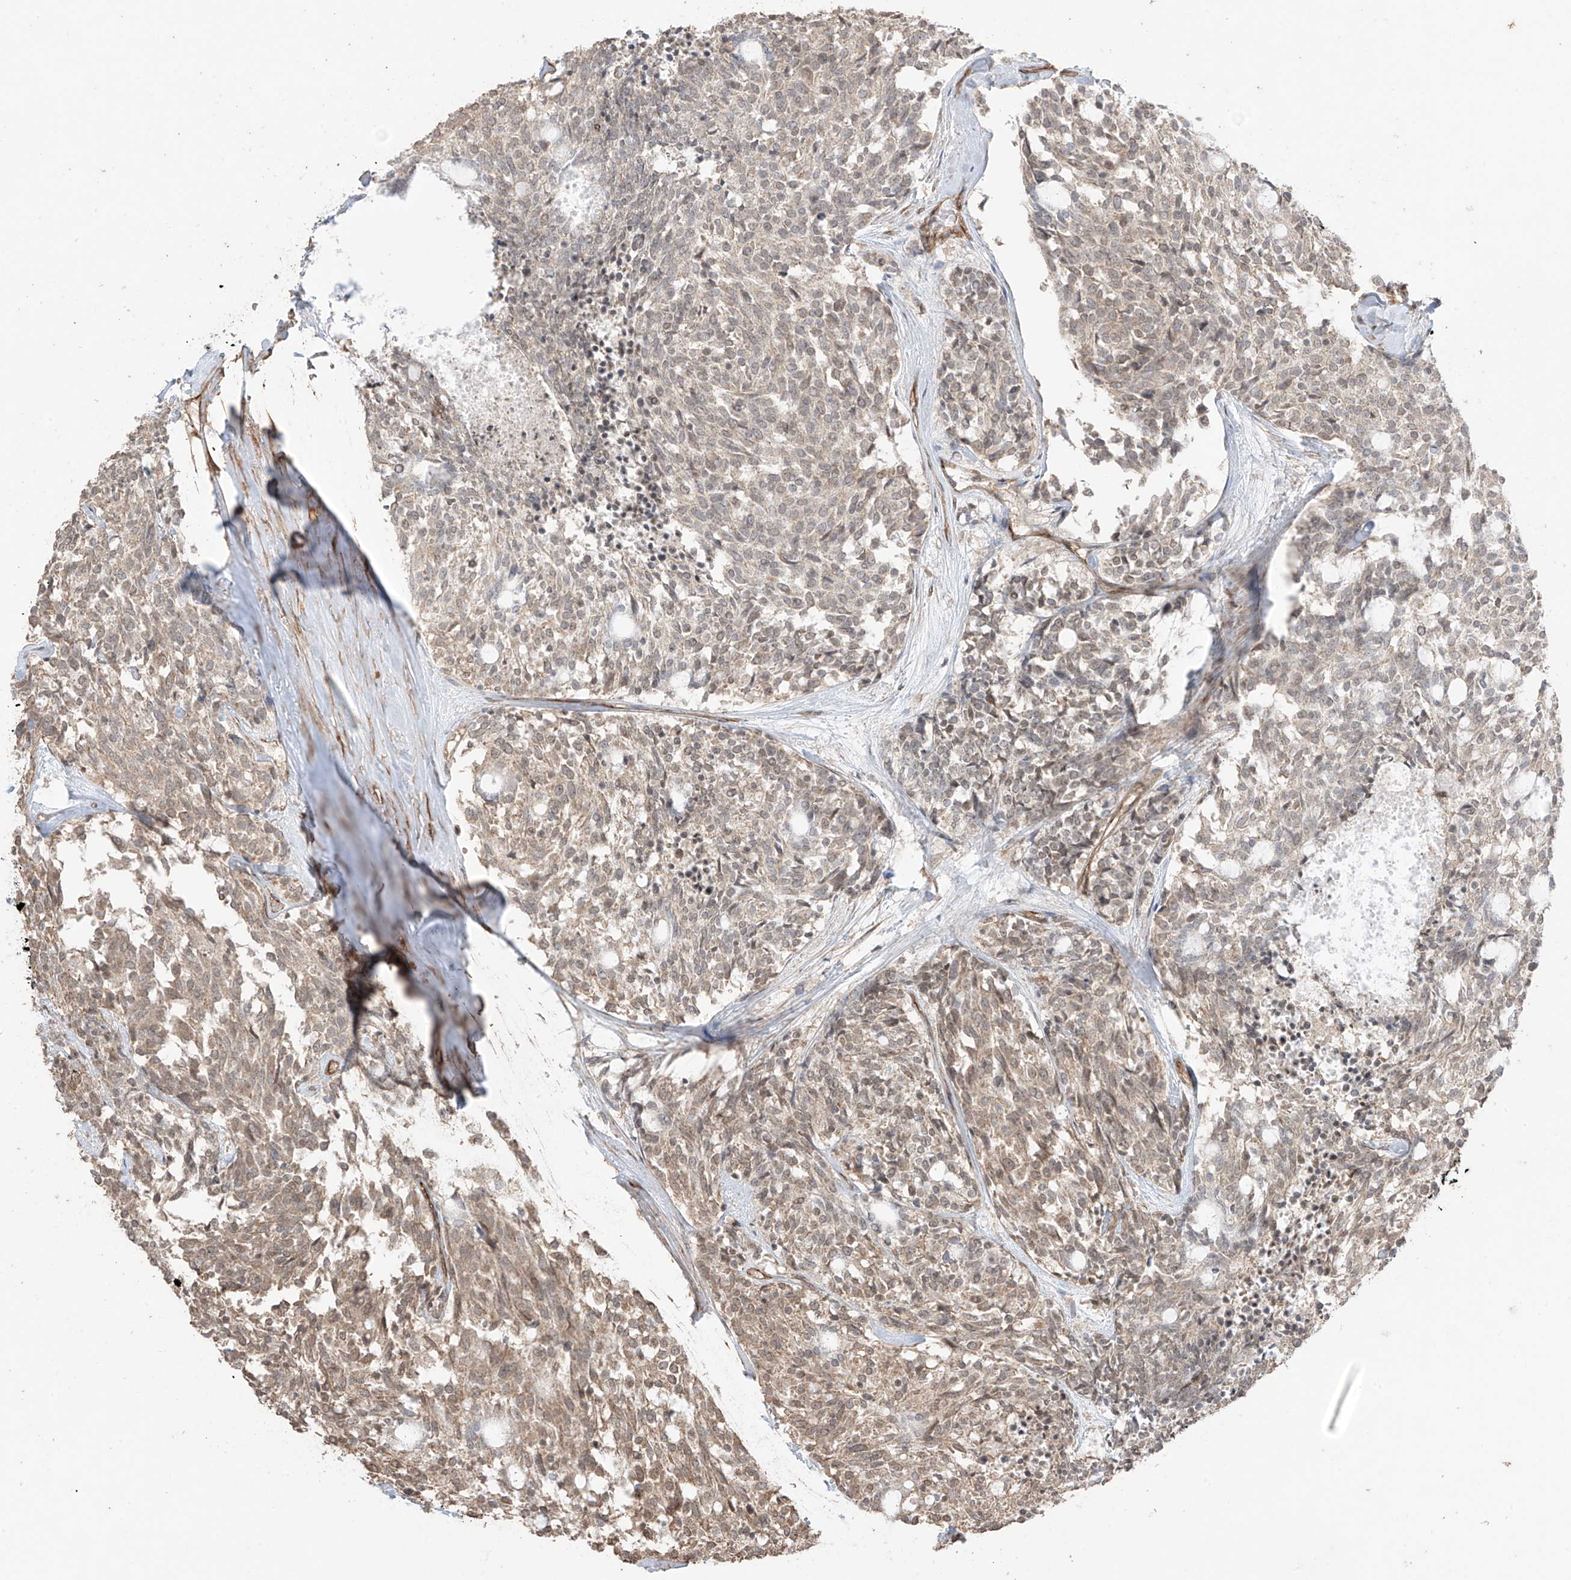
{"staining": {"intensity": "weak", "quantity": ">75%", "location": "cytoplasmic/membranous,nuclear"}, "tissue": "carcinoid", "cell_type": "Tumor cells", "image_type": "cancer", "snomed": [{"axis": "morphology", "description": "Carcinoid, malignant, NOS"}, {"axis": "topography", "description": "Pancreas"}], "caption": "A high-resolution image shows IHC staining of carcinoid, which displays weak cytoplasmic/membranous and nuclear positivity in about >75% of tumor cells.", "gene": "TTLL5", "patient": {"sex": "female", "age": 54}}